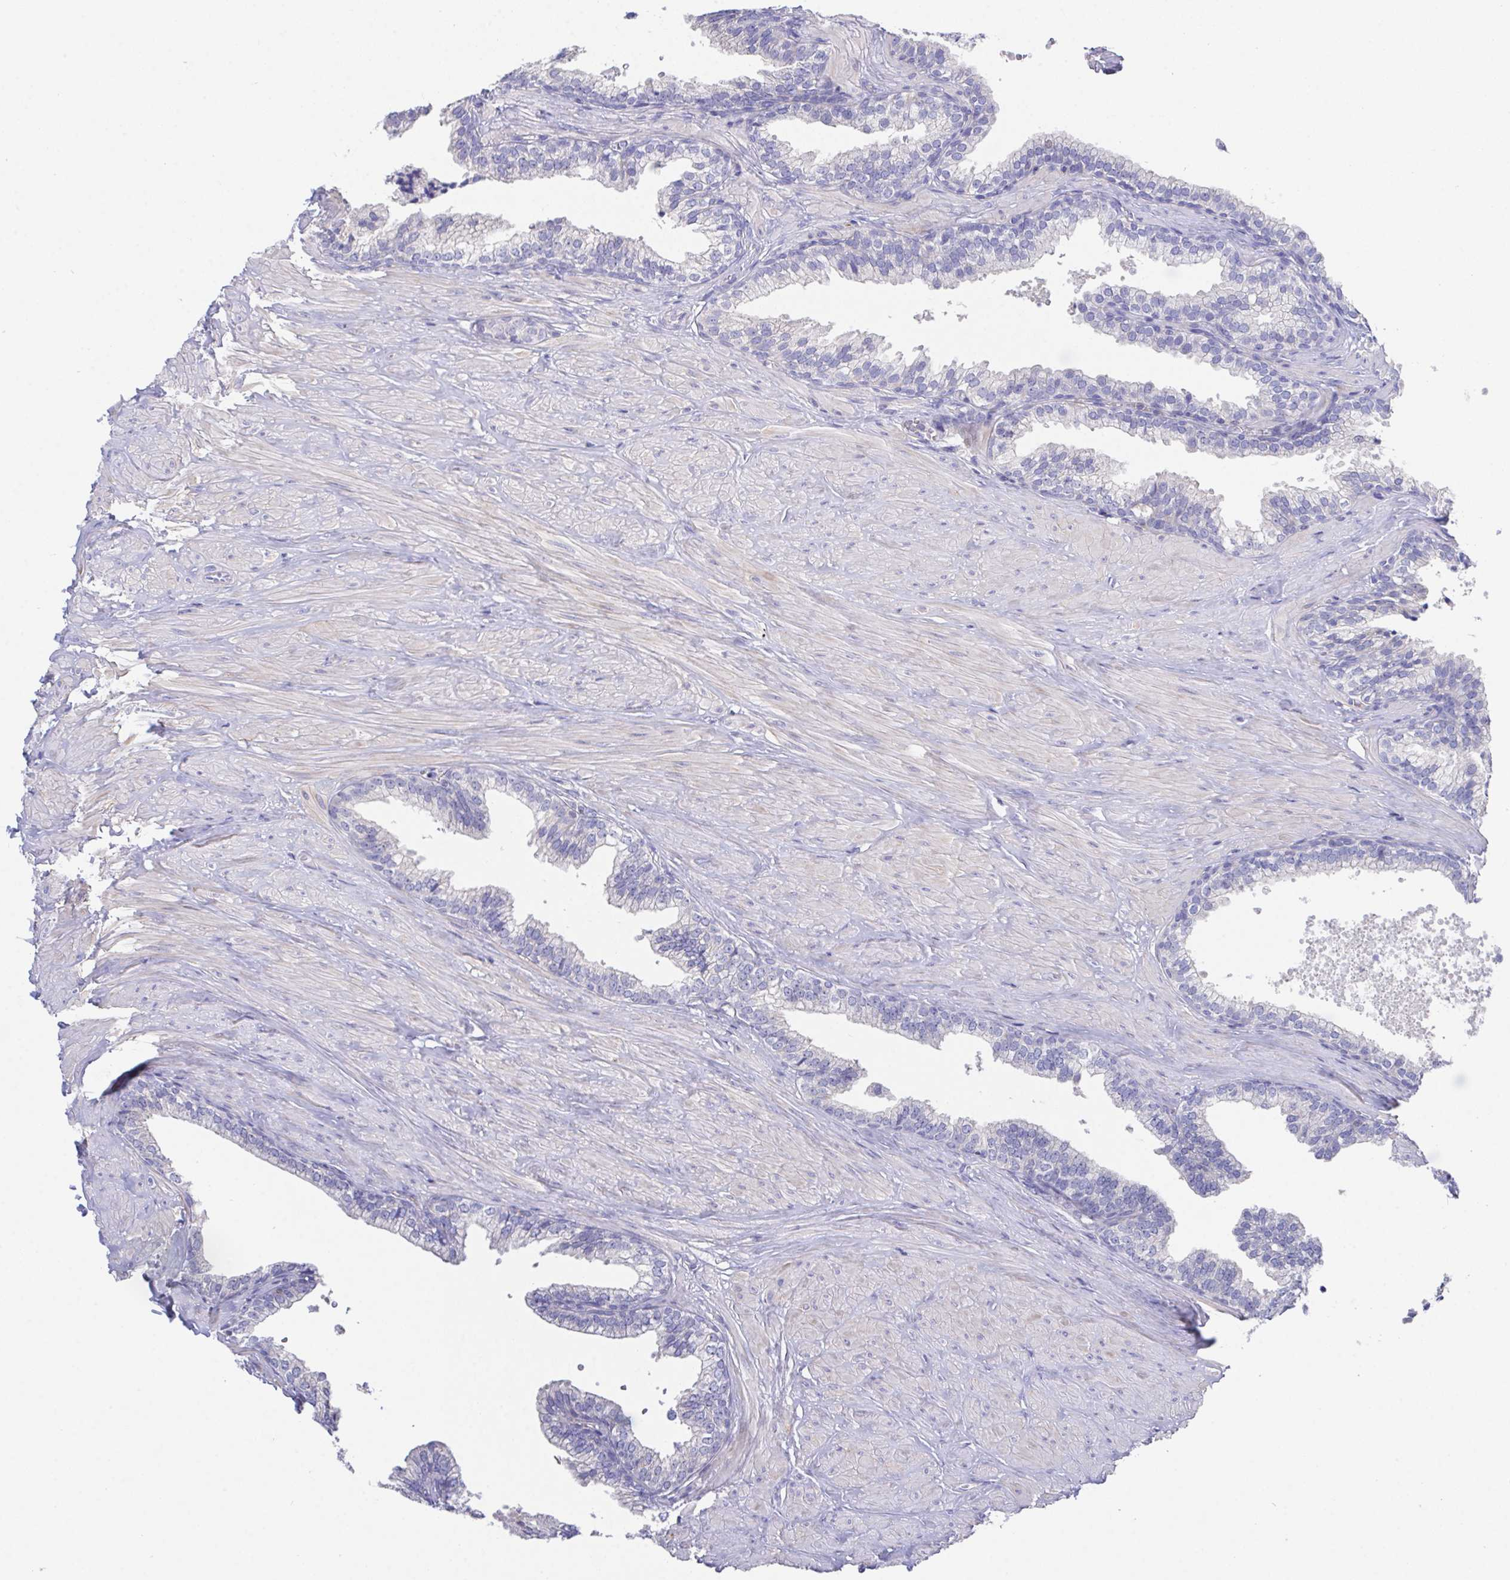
{"staining": {"intensity": "negative", "quantity": "none", "location": "none"}, "tissue": "prostate", "cell_type": "Glandular cells", "image_type": "normal", "snomed": [{"axis": "morphology", "description": "Normal tissue, NOS"}, {"axis": "topography", "description": "Prostate"}, {"axis": "topography", "description": "Peripheral nerve tissue"}], "caption": "High power microscopy histopathology image of an immunohistochemistry image of benign prostate, revealing no significant positivity in glandular cells. (Stains: DAB (3,3'-diaminobenzidine) immunohistochemistry (IHC) with hematoxylin counter stain, Microscopy: brightfield microscopy at high magnification).", "gene": "PRG3", "patient": {"sex": "male", "age": 55}}